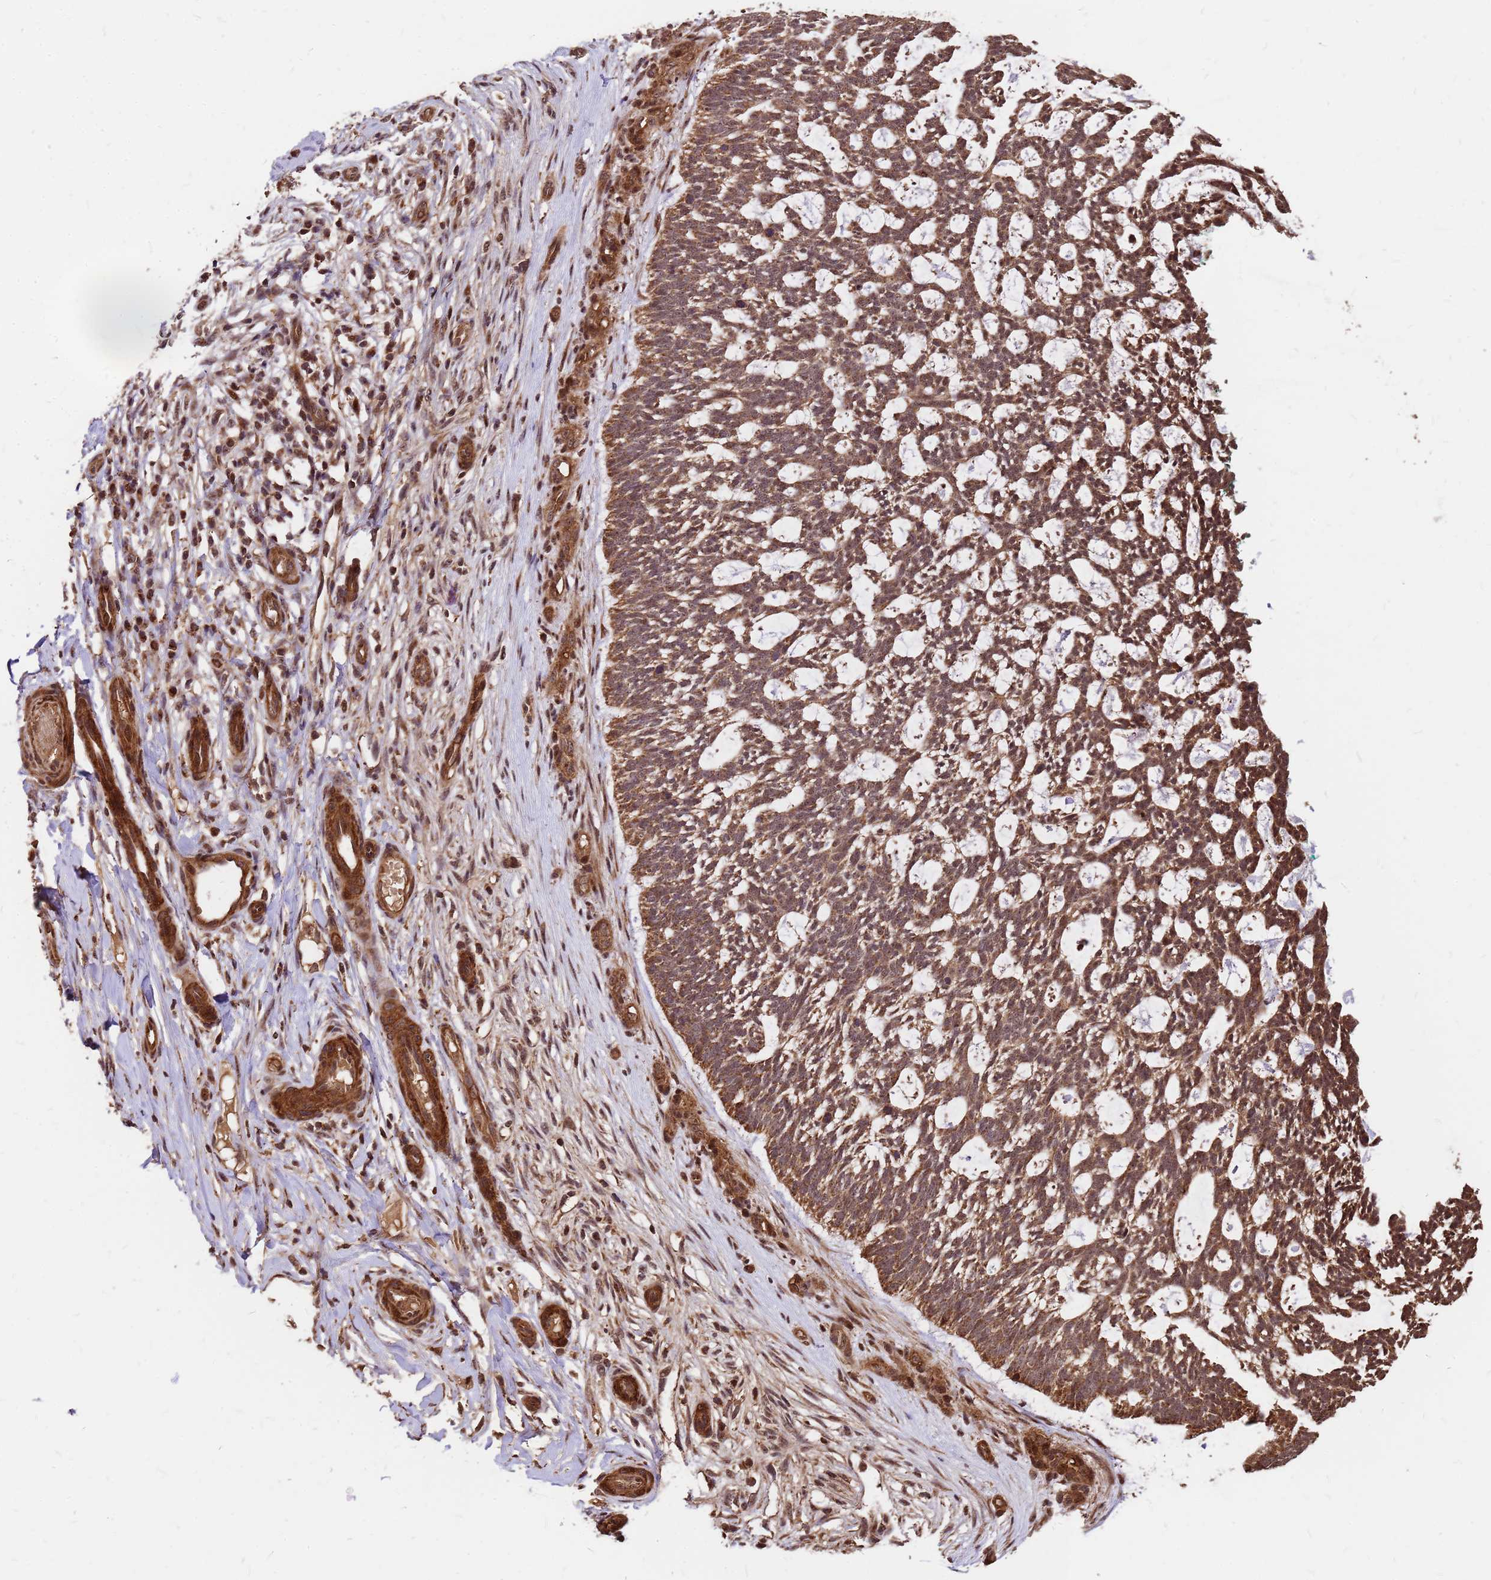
{"staining": {"intensity": "moderate", "quantity": ">75%", "location": "cytoplasmic/membranous,nuclear"}, "tissue": "skin cancer", "cell_type": "Tumor cells", "image_type": "cancer", "snomed": [{"axis": "morphology", "description": "Basal cell carcinoma"}, {"axis": "topography", "description": "Skin"}], "caption": "Basal cell carcinoma (skin) was stained to show a protein in brown. There is medium levels of moderate cytoplasmic/membranous and nuclear positivity in approximately >75% of tumor cells.", "gene": "GPATCH8", "patient": {"sex": "male", "age": 88}}